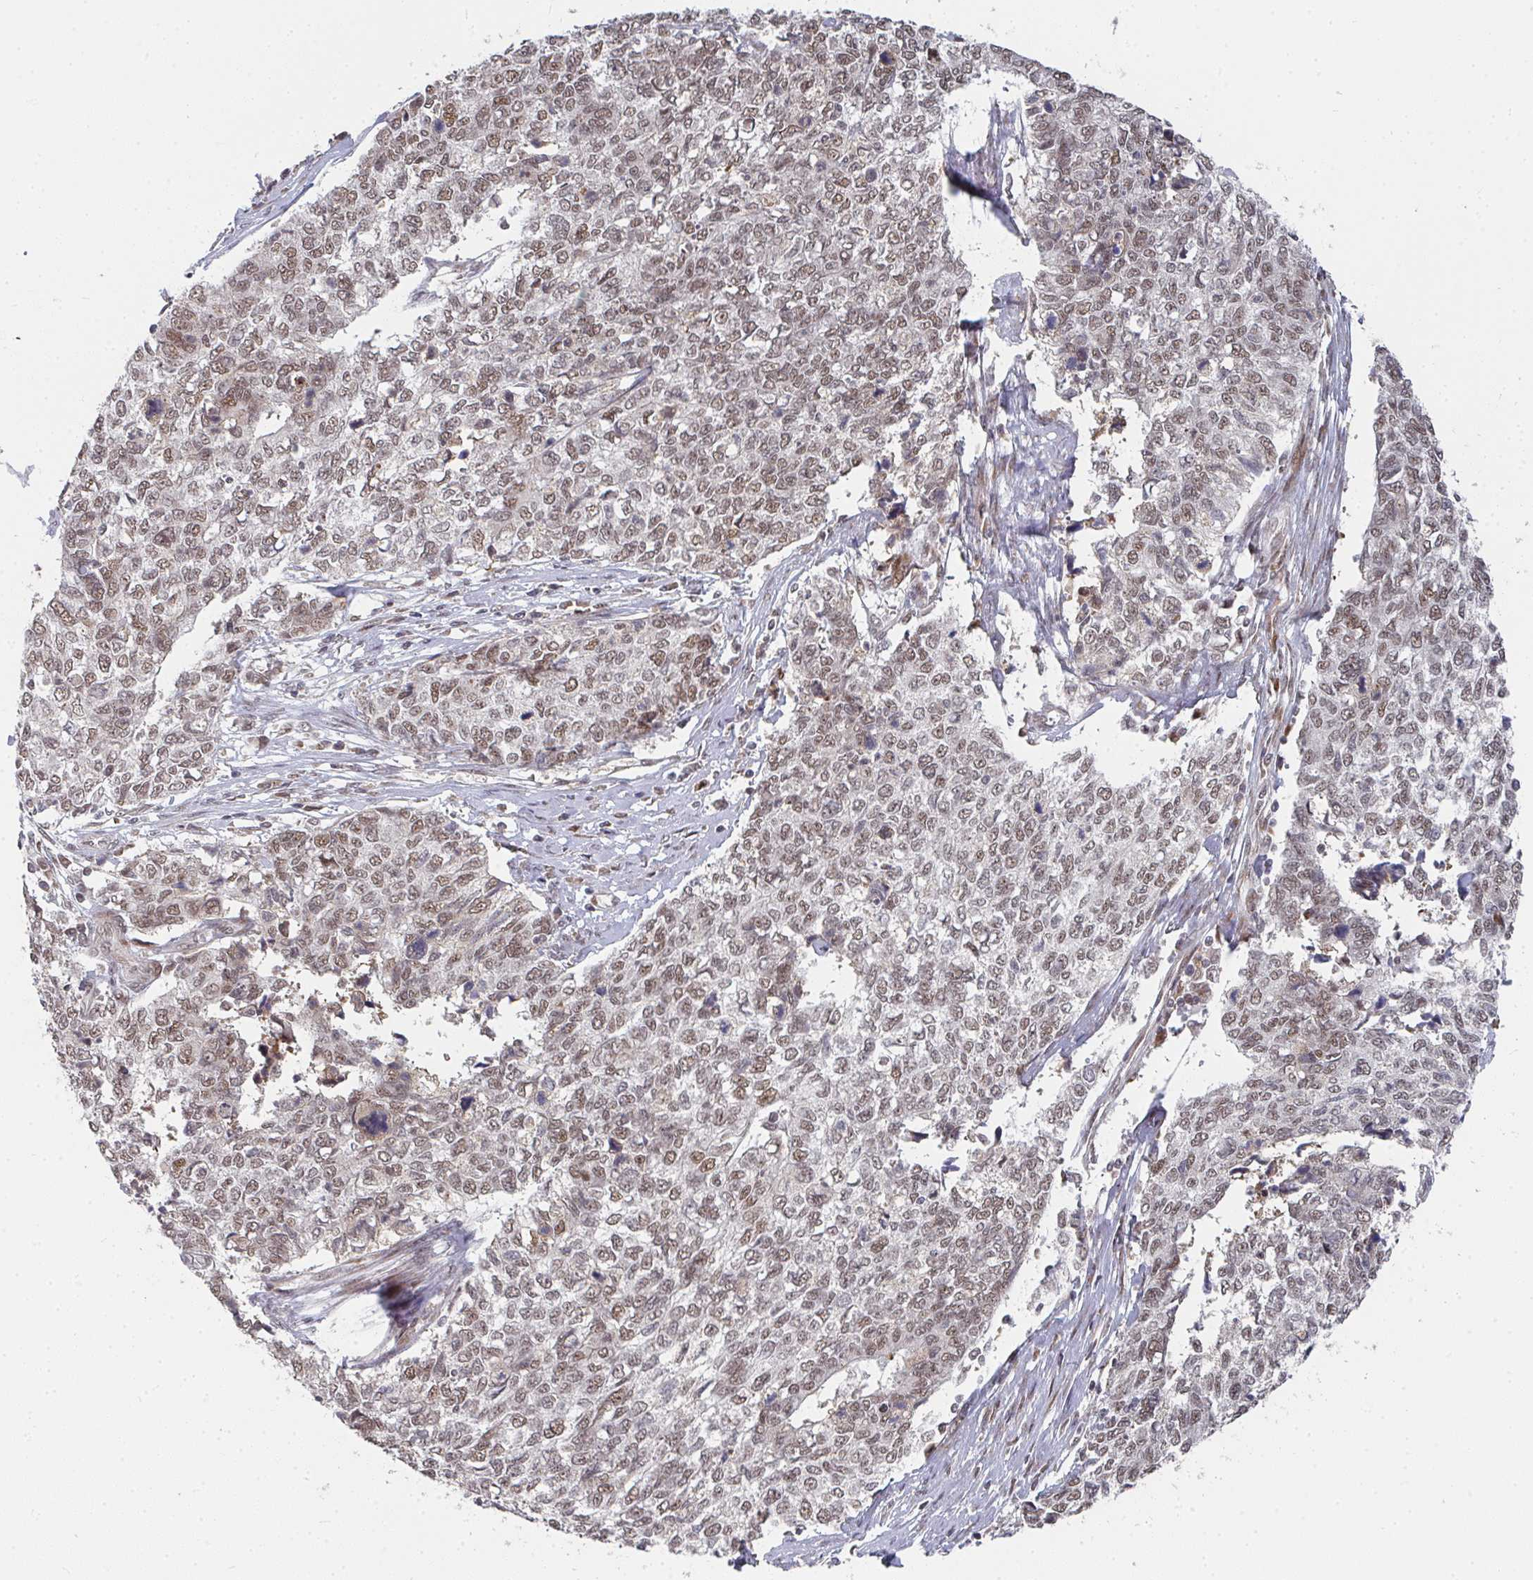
{"staining": {"intensity": "moderate", "quantity": ">75%", "location": "nuclear"}, "tissue": "cervical cancer", "cell_type": "Tumor cells", "image_type": "cancer", "snomed": [{"axis": "morphology", "description": "Adenocarcinoma, NOS"}, {"axis": "topography", "description": "Cervix"}], "caption": "This micrograph exhibits immunohistochemistry staining of adenocarcinoma (cervical), with medium moderate nuclear expression in about >75% of tumor cells.", "gene": "RBBP5", "patient": {"sex": "female", "age": 63}}